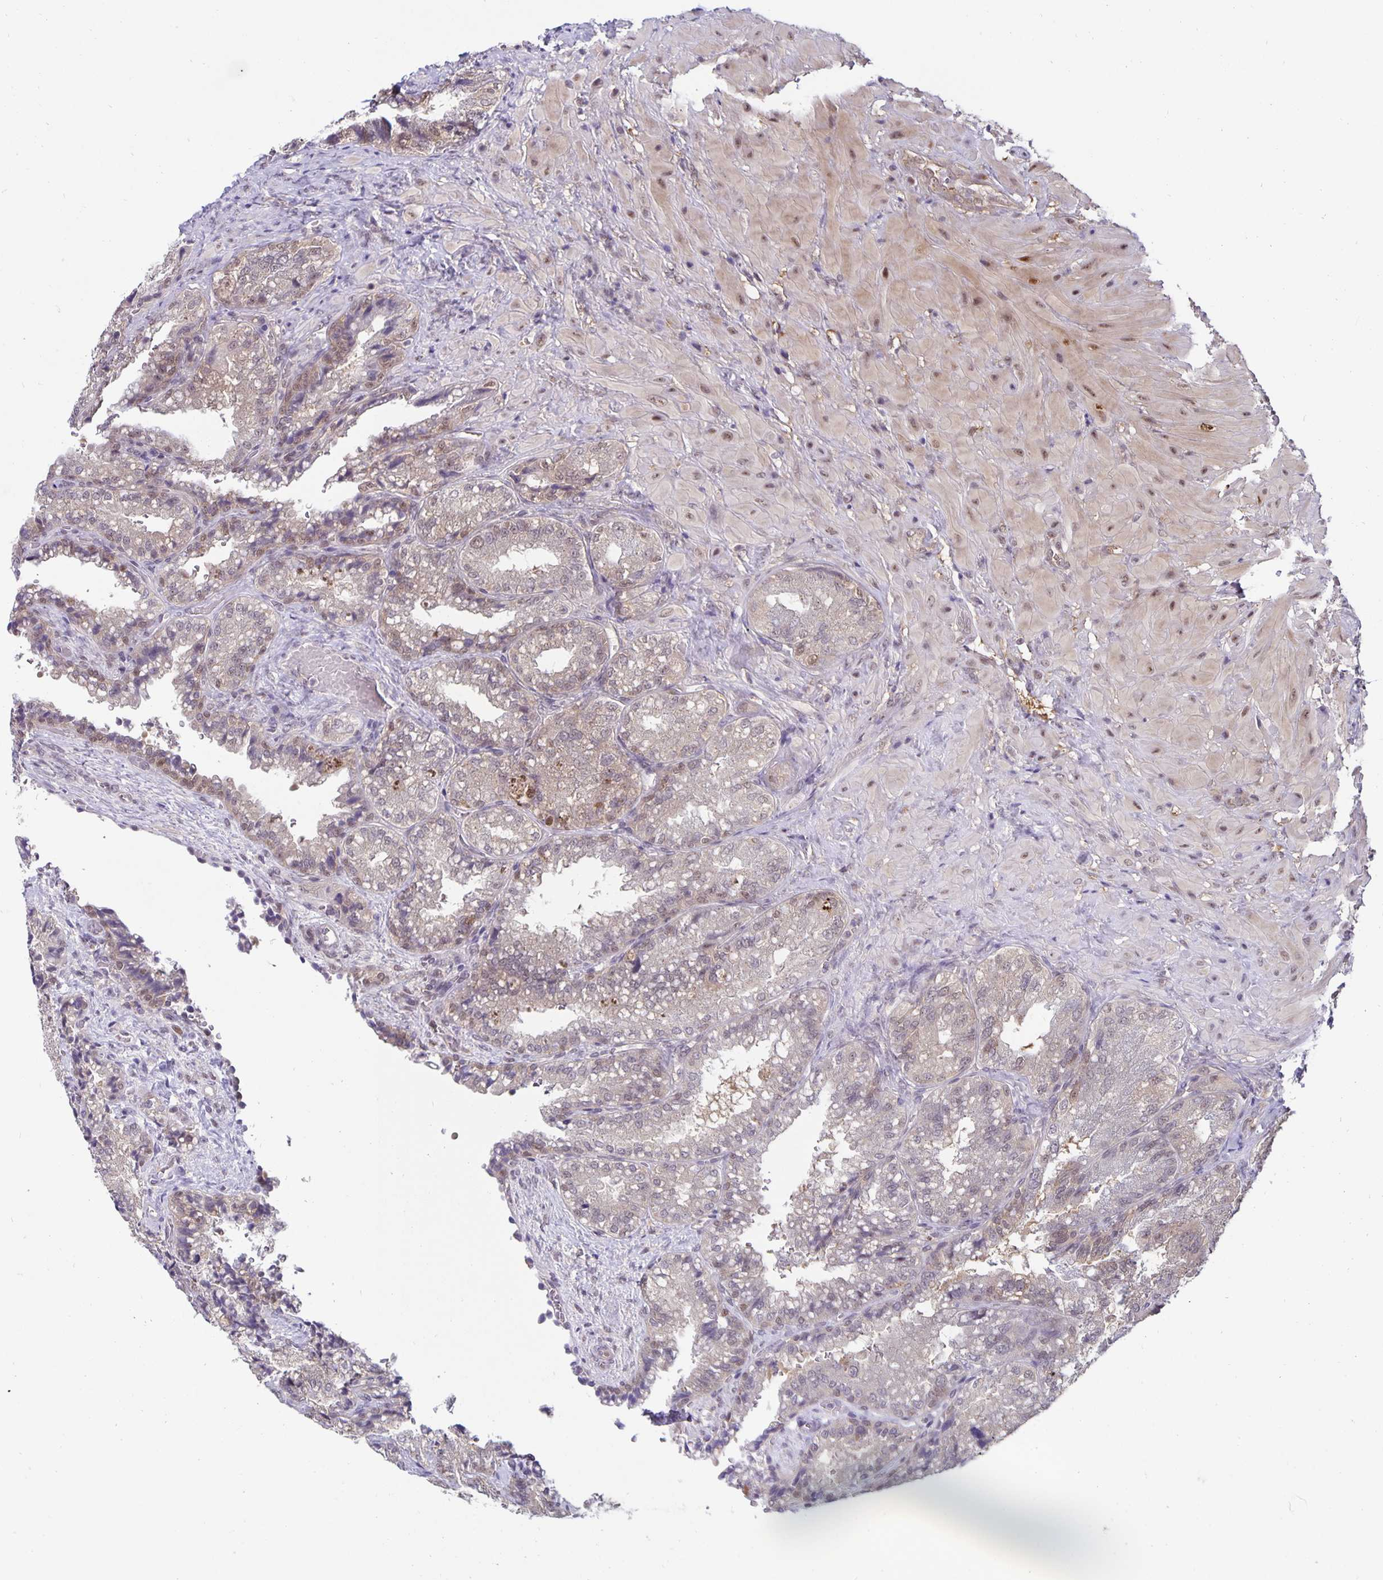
{"staining": {"intensity": "weak", "quantity": "25%-75%", "location": "cytoplasmic/membranous,nuclear"}, "tissue": "seminal vesicle", "cell_type": "Glandular cells", "image_type": "normal", "snomed": [{"axis": "morphology", "description": "Normal tissue, NOS"}, {"axis": "topography", "description": "Seminal veicle"}], "caption": "Immunohistochemistry (IHC) micrograph of normal seminal vesicle: seminal vesicle stained using immunohistochemistry (IHC) reveals low levels of weak protein expression localized specifically in the cytoplasmic/membranous,nuclear of glandular cells, appearing as a cytoplasmic/membranous,nuclear brown color.", "gene": "EXOC6B", "patient": {"sex": "male", "age": 57}}